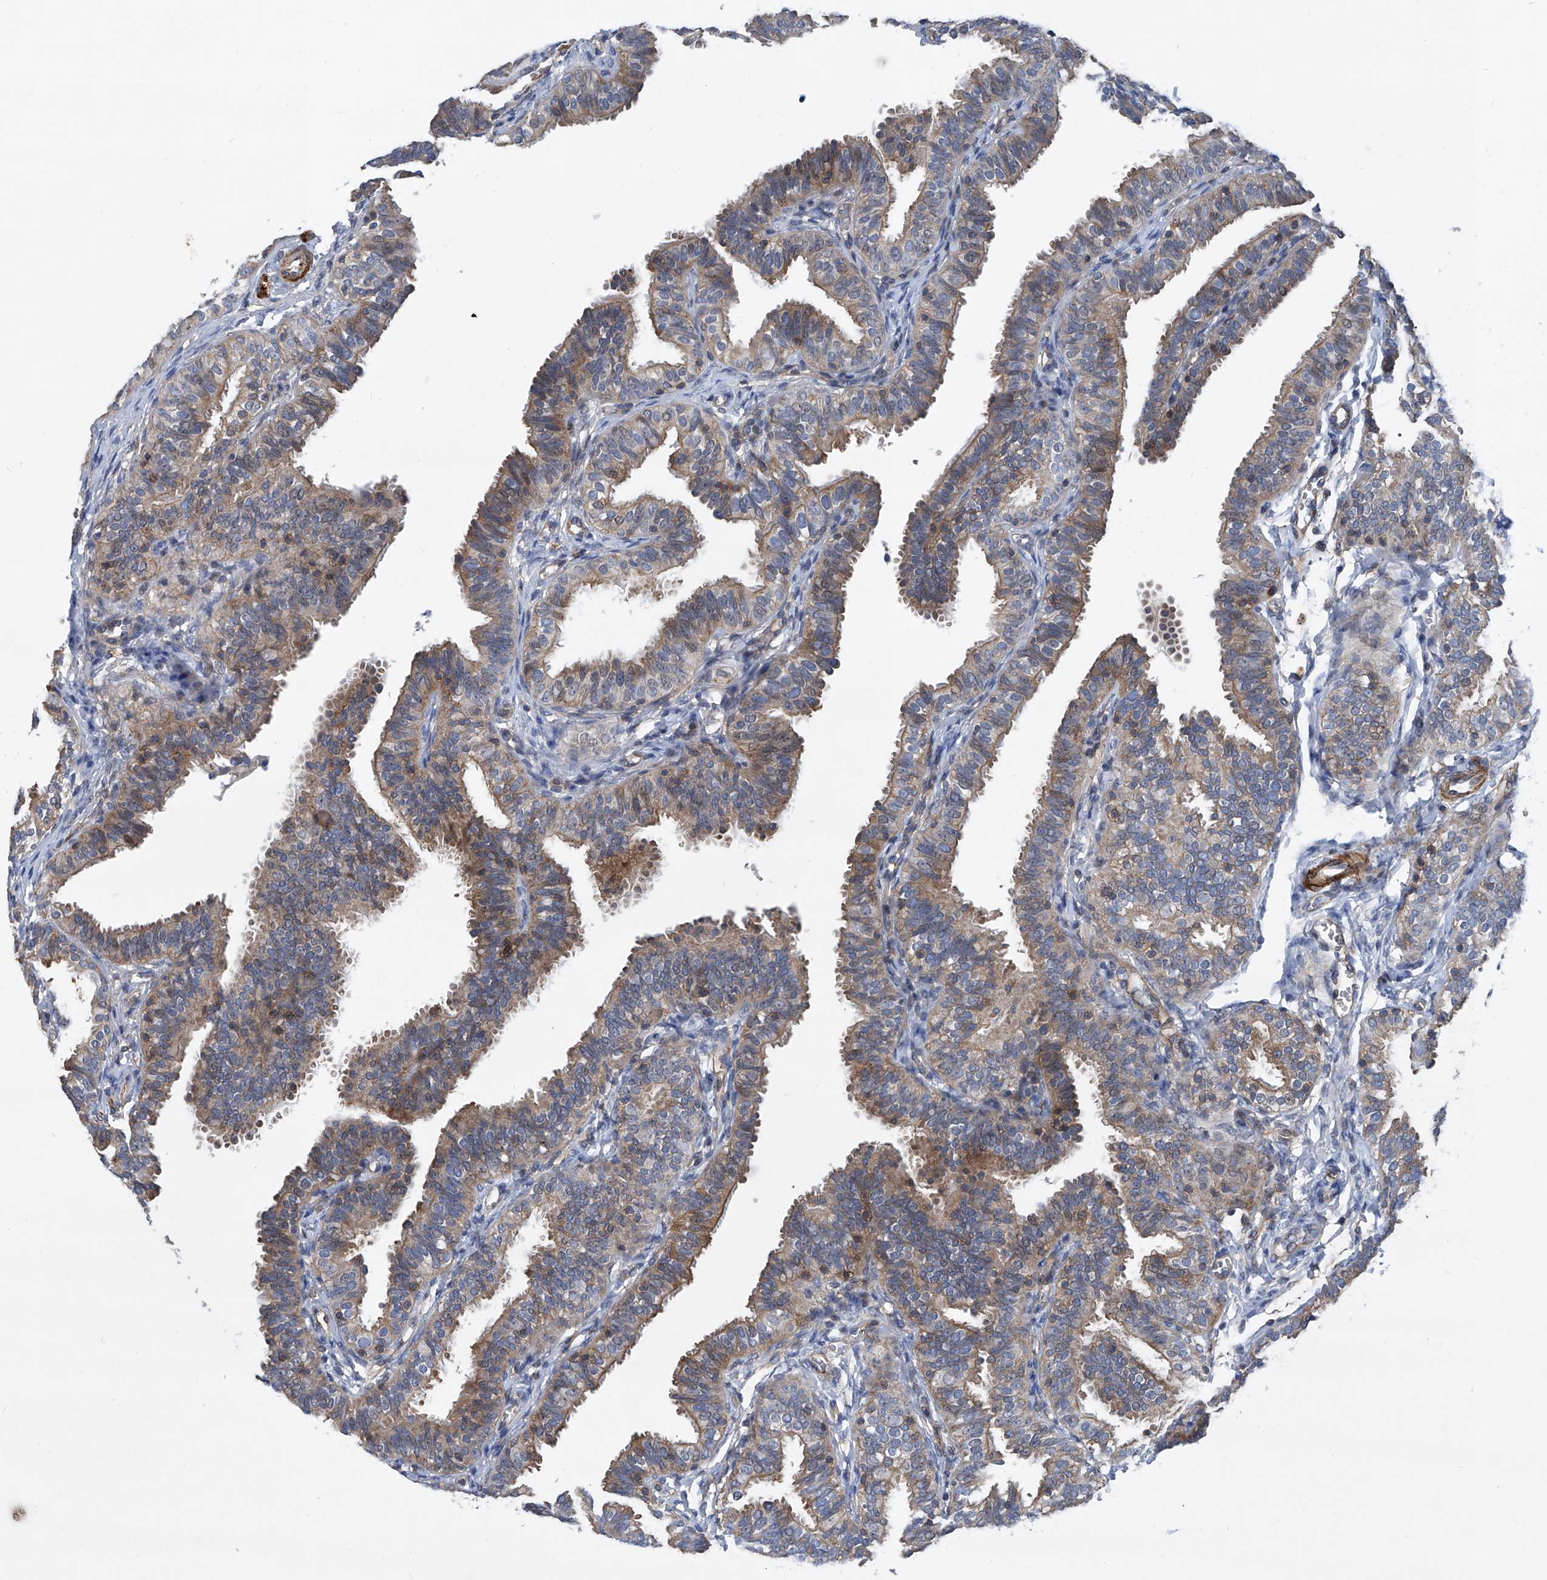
{"staining": {"intensity": "weak", "quantity": "25%-75%", "location": "cytoplasmic/membranous"}, "tissue": "fallopian tube", "cell_type": "Glandular cells", "image_type": "normal", "snomed": [{"axis": "morphology", "description": "Normal tissue, NOS"}, {"axis": "topography", "description": "Fallopian tube"}], "caption": "Protein analysis of benign fallopian tube exhibits weak cytoplasmic/membranous expression in approximately 25%-75% of glandular cells. (DAB (3,3'-diaminobenzidine) IHC with brightfield microscopy, high magnification).", "gene": "NT5C3A", "patient": {"sex": "female", "age": 35}}